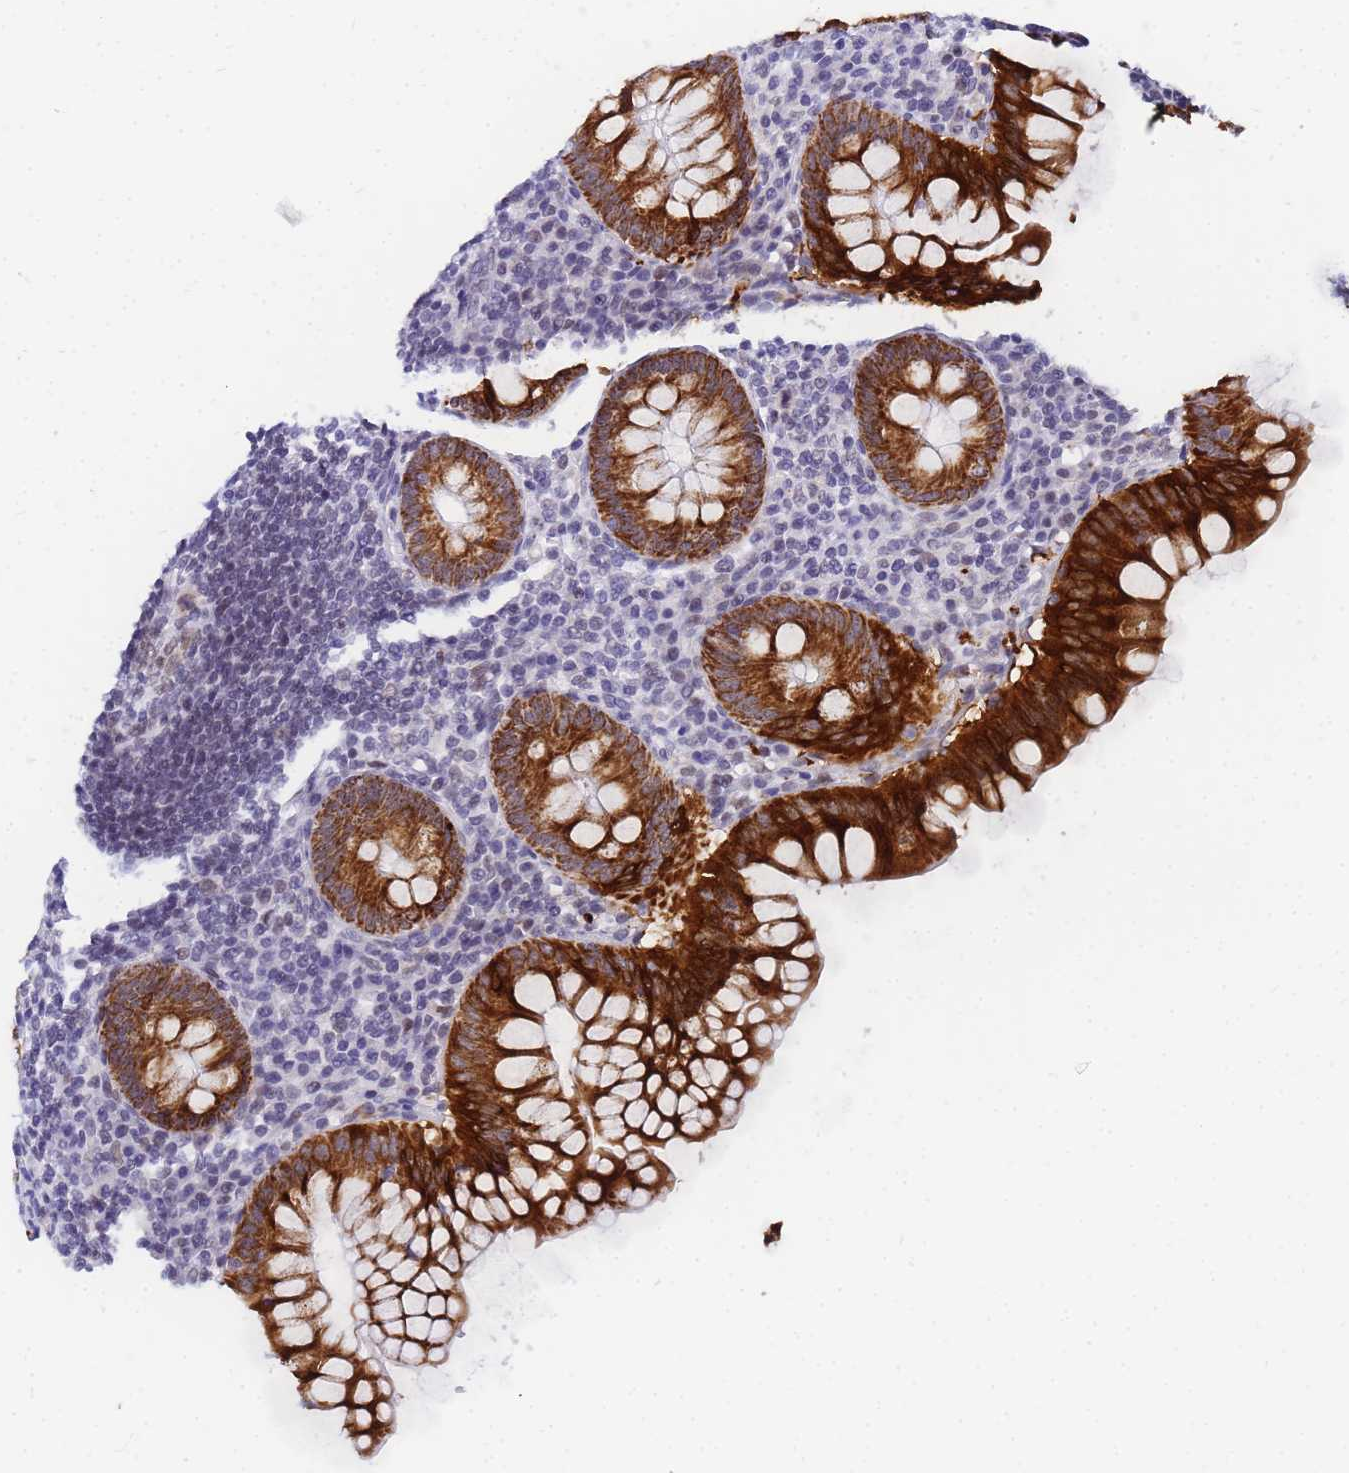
{"staining": {"intensity": "strong", "quantity": ">75%", "location": "cytoplasmic/membranous"}, "tissue": "appendix", "cell_type": "Glandular cells", "image_type": "normal", "snomed": [{"axis": "morphology", "description": "Normal tissue, NOS"}, {"axis": "topography", "description": "Appendix"}], "caption": "DAB immunohistochemical staining of unremarkable human appendix exhibits strong cytoplasmic/membranous protein expression in approximately >75% of glandular cells.", "gene": "CKMT1A", "patient": {"sex": "female", "age": 33}}